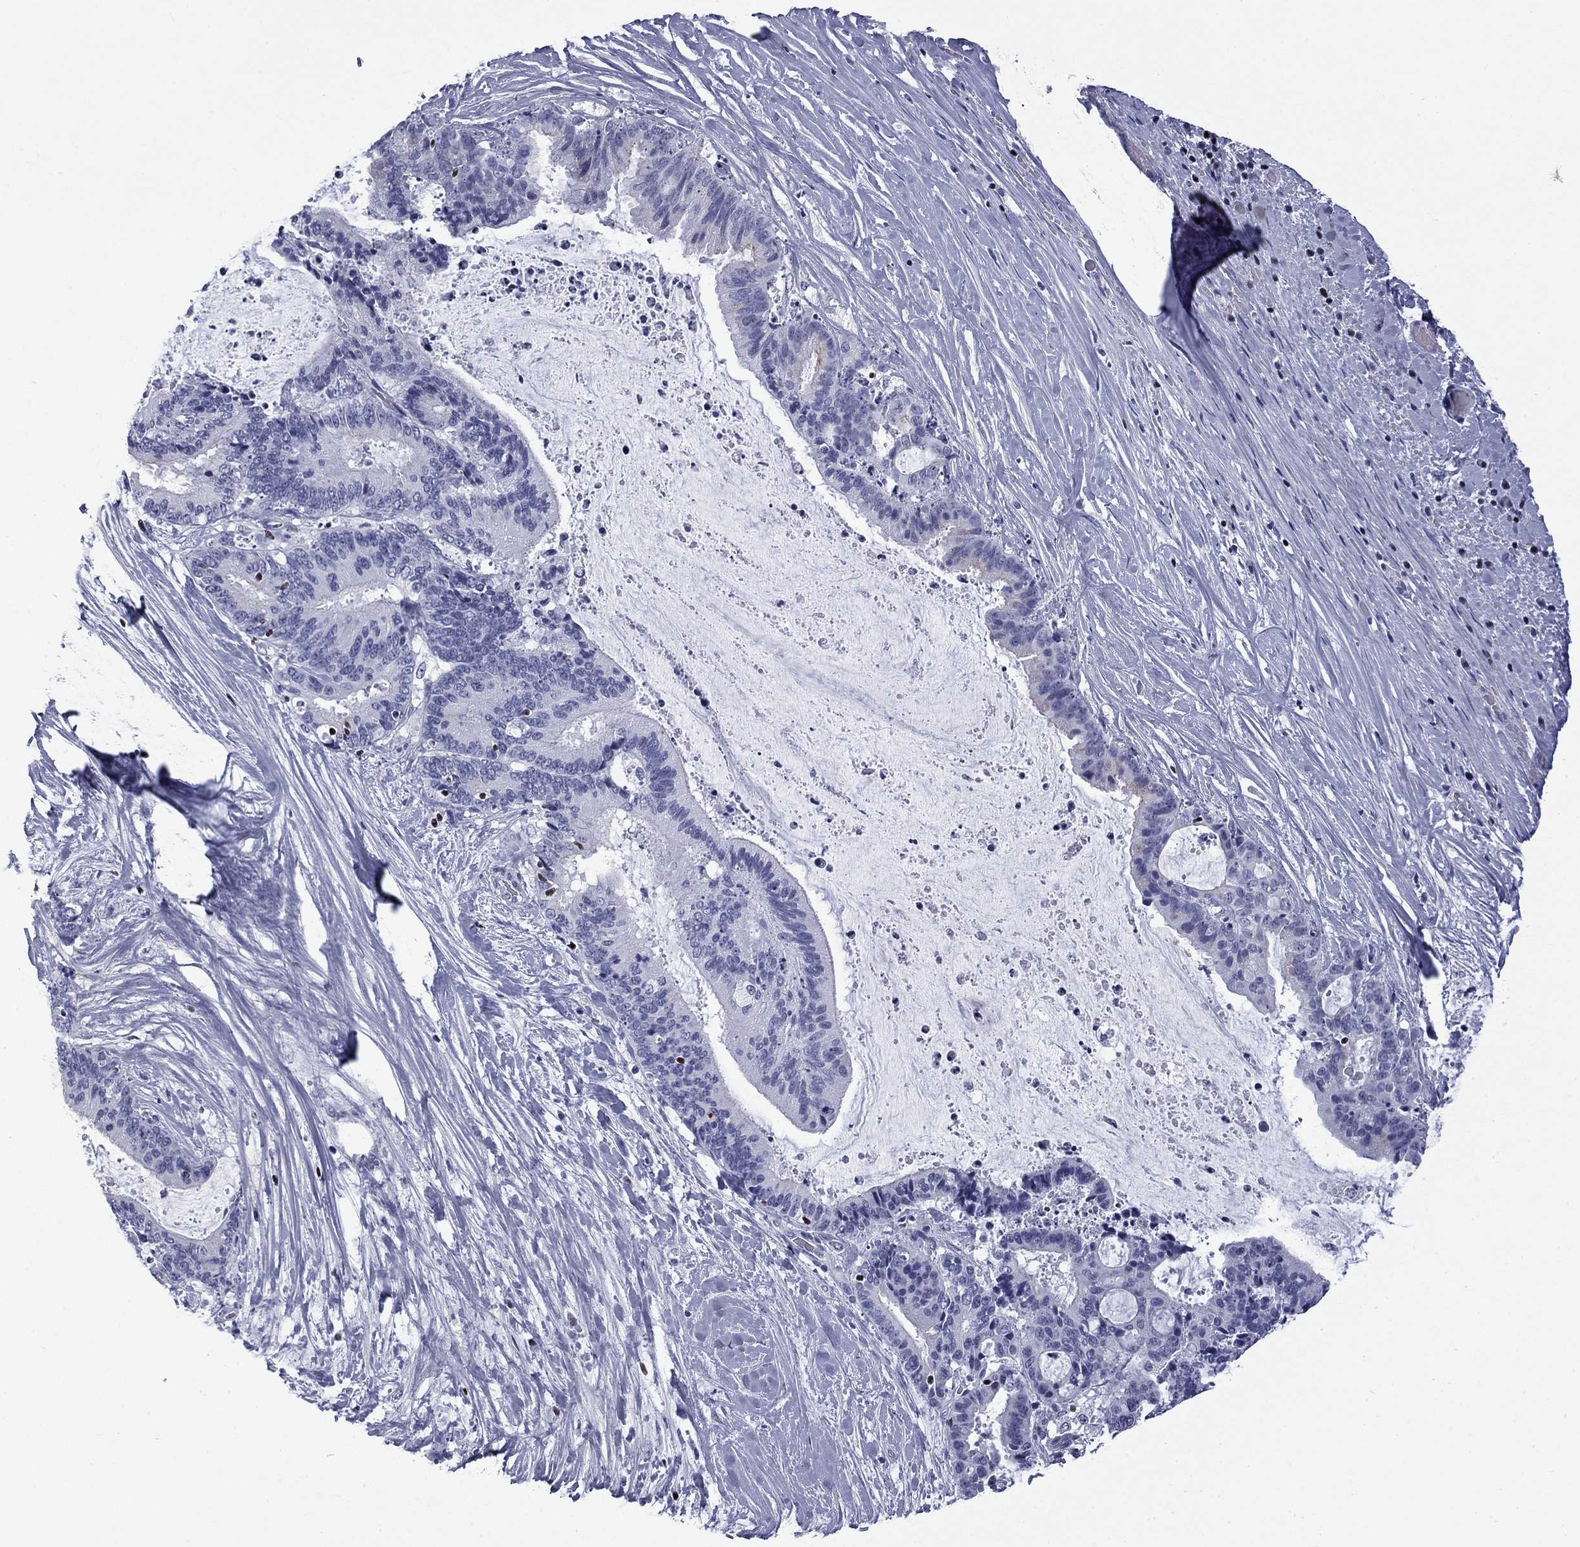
{"staining": {"intensity": "negative", "quantity": "none", "location": "none"}, "tissue": "liver cancer", "cell_type": "Tumor cells", "image_type": "cancer", "snomed": [{"axis": "morphology", "description": "Cholangiocarcinoma"}, {"axis": "topography", "description": "Liver"}], "caption": "This is a image of immunohistochemistry staining of liver cancer (cholangiocarcinoma), which shows no positivity in tumor cells.", "gene": "IKZF3", "patient": {"sex": "female", "age": 73}}